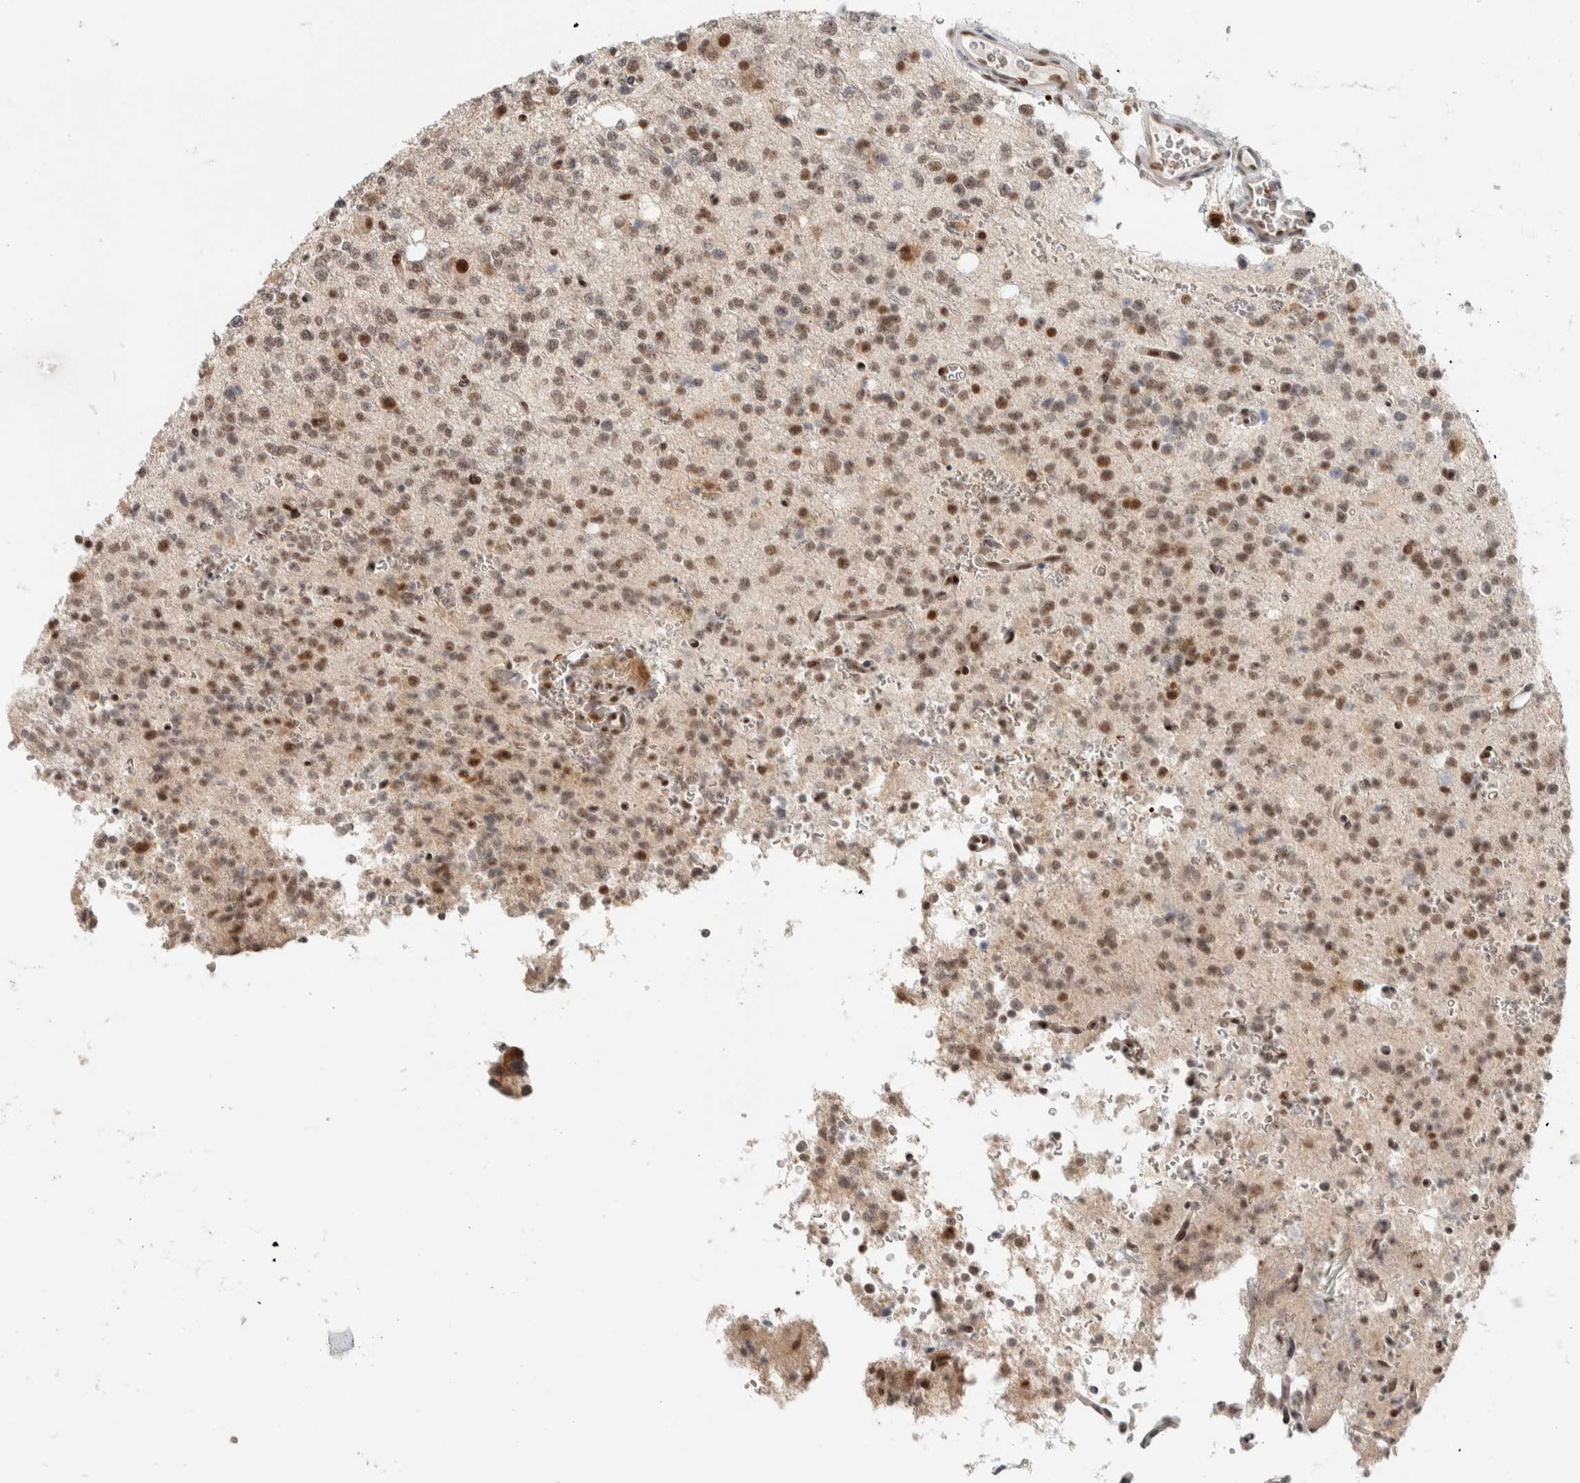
{"staining": {"intensity": "moderate", "quantity": ">75%", "location": "nuclear"}, "tissue": "glioma", "cell_type": "Tumor cells", "image_type": "cancer", "snomed": [{"axis": "morphology", "description": "Glioma, malignant, High grade"}, {"axis": "topography", "description": "Brain"}], "caption": "Immunohistochemical staining of human malignant glioma (high-grade) reveals medium levels of moderate nuclear protein expression in about >75% of tumor cells.", "gene": "ZBTB2", "patient": {"sex": "female", "age": 62}}